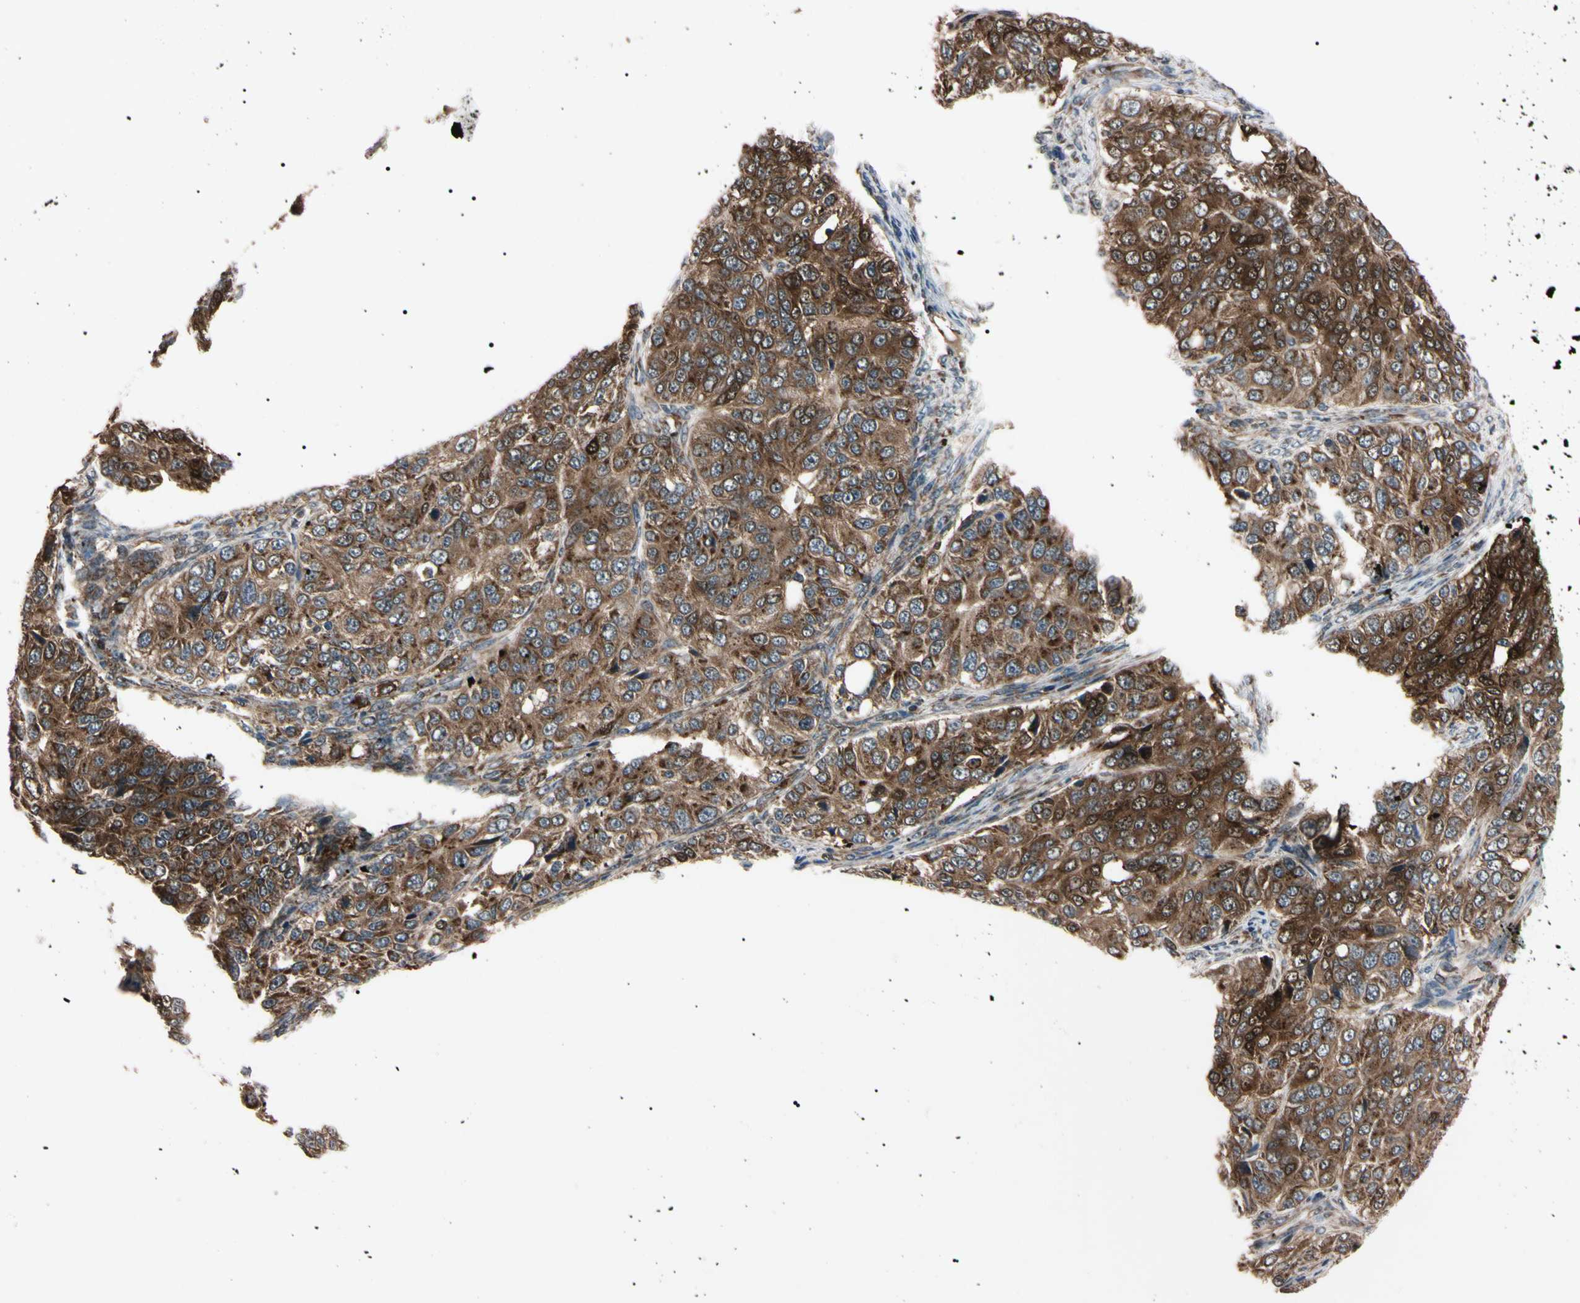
{"staining": {"intensity": "strong", "quantity": ">75%", "location": "cytoplasmic/membranous"}, "tissue": "ovarian cancer", "cell_type": "Tumor cells", "image_type": "cancer", "snomed": [{"axis": "morphology", "description": "Carcinoma, endometroid"}, {"axis": "topography", "description": "Ovary"}], "caption": "DAB (3,3'-diaminobenzidine) immunohistochemical staining of human ovarian cancer (endometroid carcinoma) shows strong cytoplasmic/membranous protein expression in approximately >75% of tumor cells.", "gene": "GUCY1B1", "patient": {"sex": "female", "age": 51}}